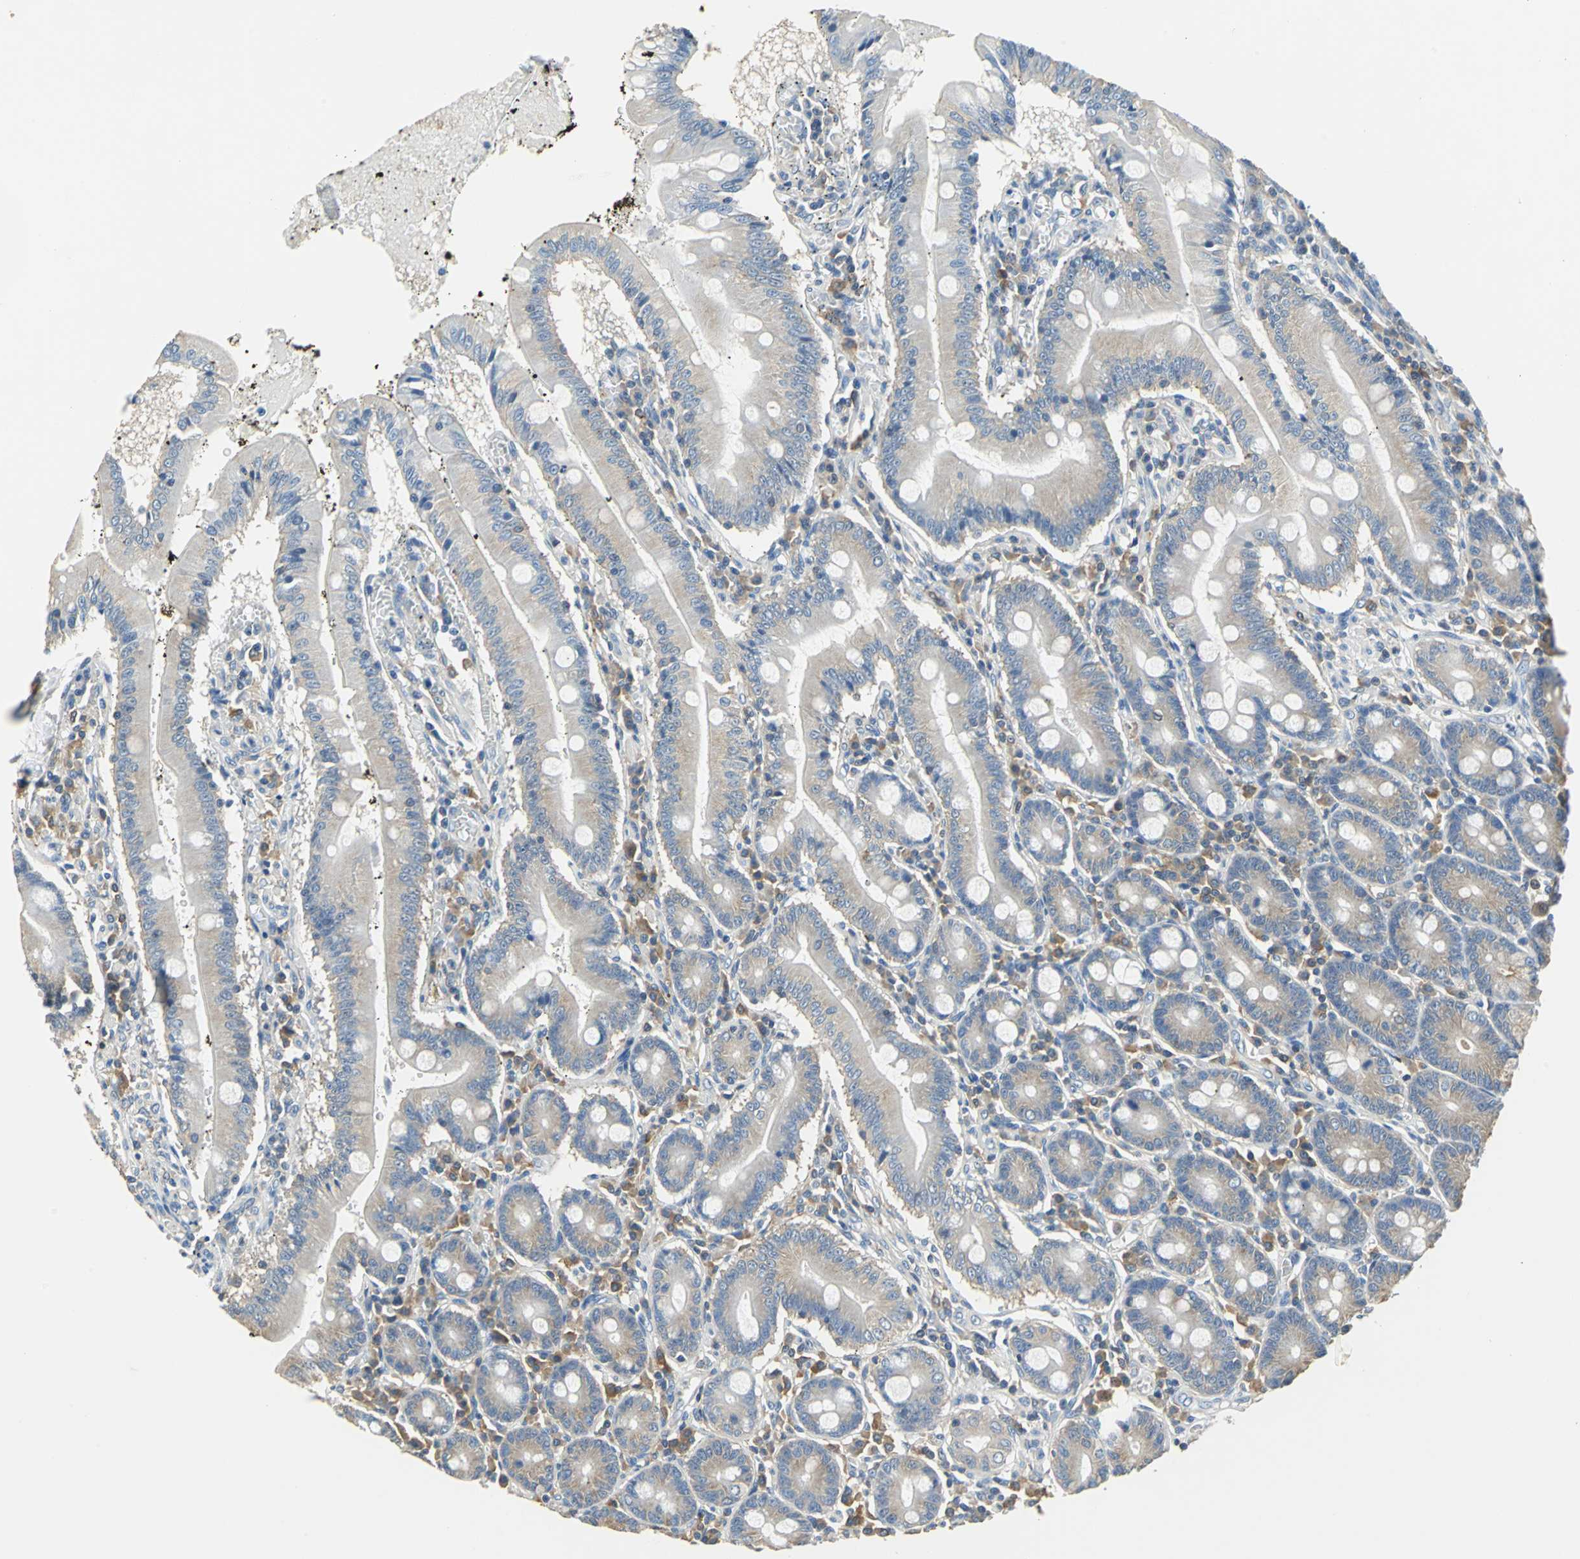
{"staining": {"intensity": "moderate", "quantity": "<25%", "location": "cytoplasmic/membranous"}, "tissue": "small intestine", "cell_type": "Glandular cells", "image_type": "normal", "snomed": [{"axis": "morphology", "description": "Normal tissue, NOS"}, {"axis": "topography", "description": "Small intestine"}], "caption": "This is a photomicrograph of immunohistochemistry (IHC) staining of unremarkable small intestine, which shows moderate expression in the cytoplasmic/membranous of glandular cells.", "gene": "PRKCA", "patient": {"sex": "male", "age": 71}}